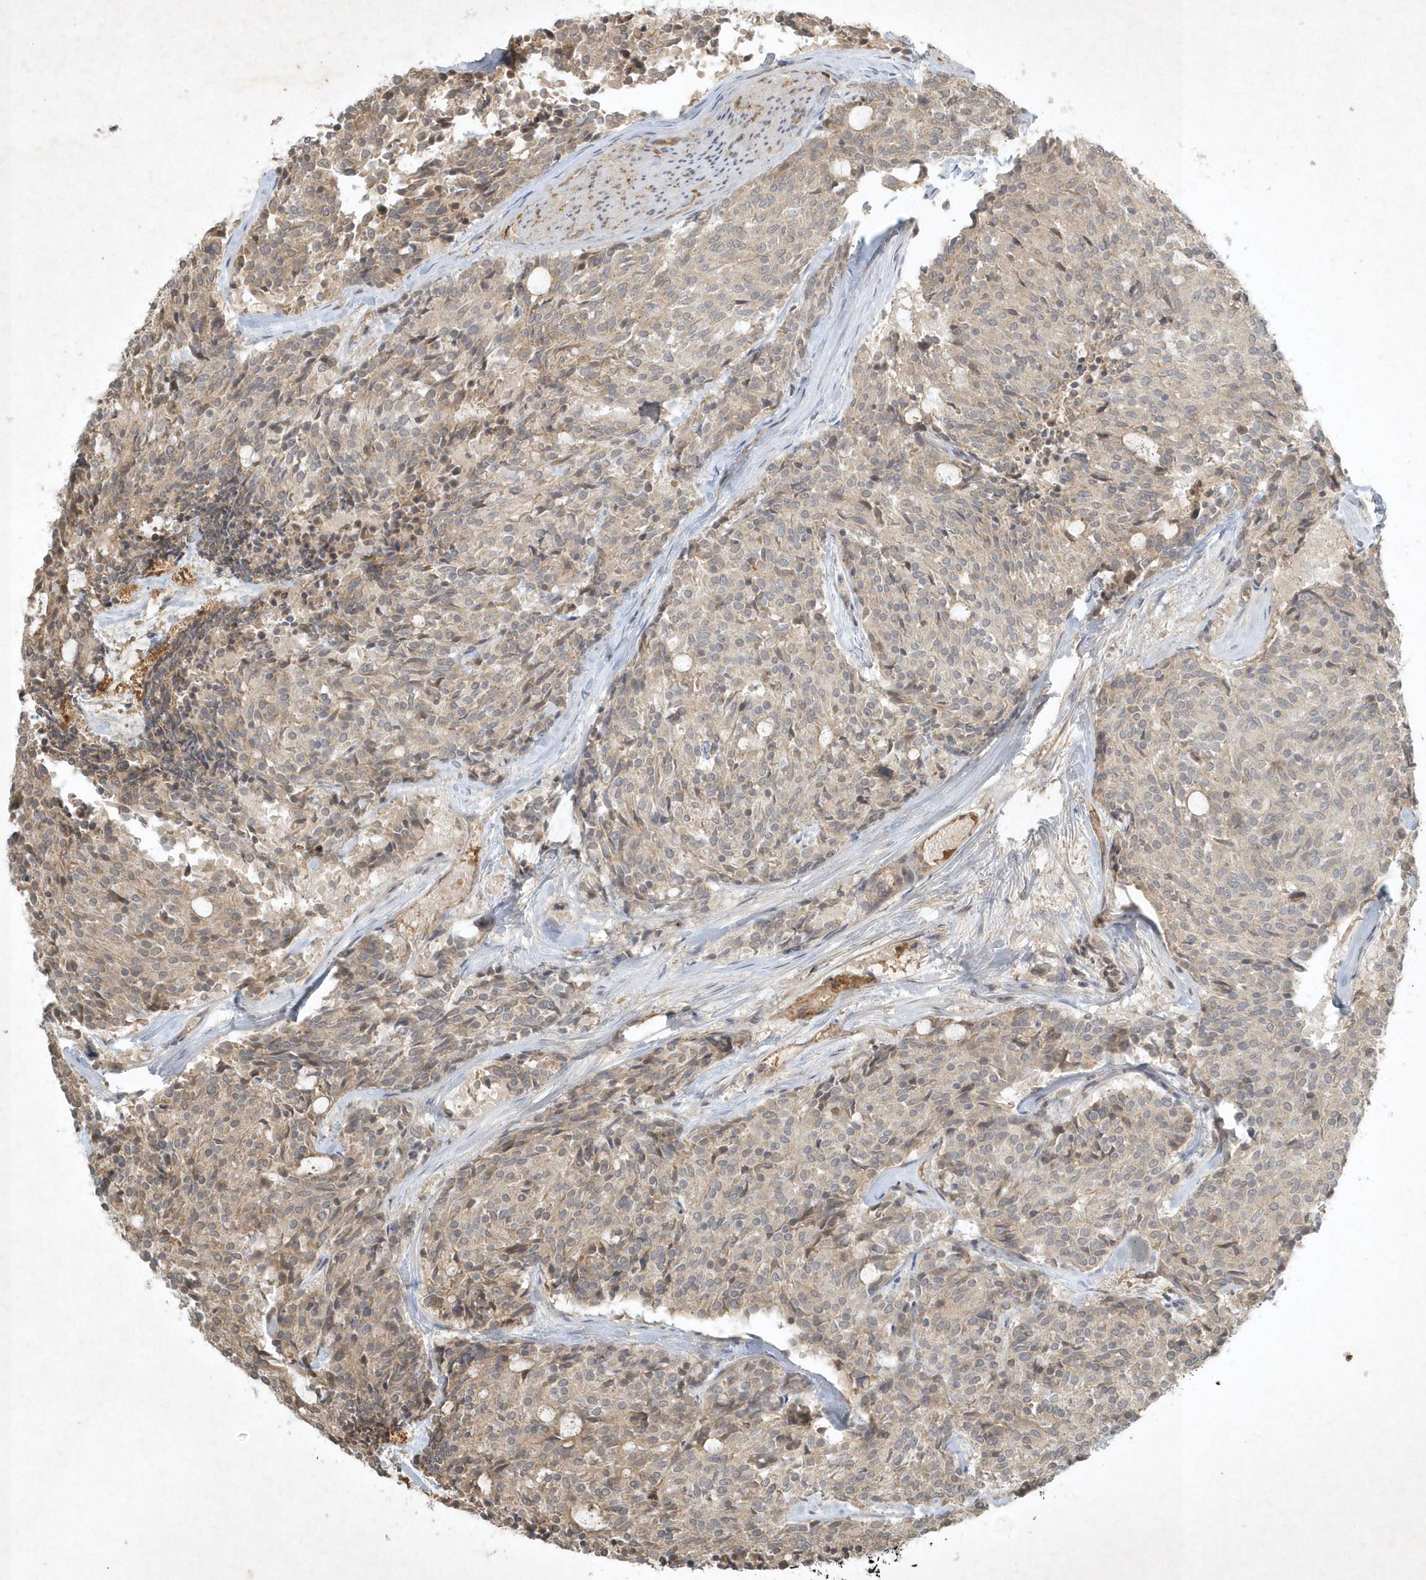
{"staining": {"intensity": "negative", "quantity": "none", "location": "none"}, "tissue": "carcinoid", "cell_type": "Tumor cells", "image_type": "cancer", "snomed": [{"axis": "morphology", "description": "Carcinoid, malignant, NOS"}, {"axis": "topography", "description": "Pancreas"}], "caption": "Human carcinoid stained for a protein using IHC shows no staining in tumor cells.", "gene": "TNFAIP6", "patient": {"sex": "female", "age": 54}}